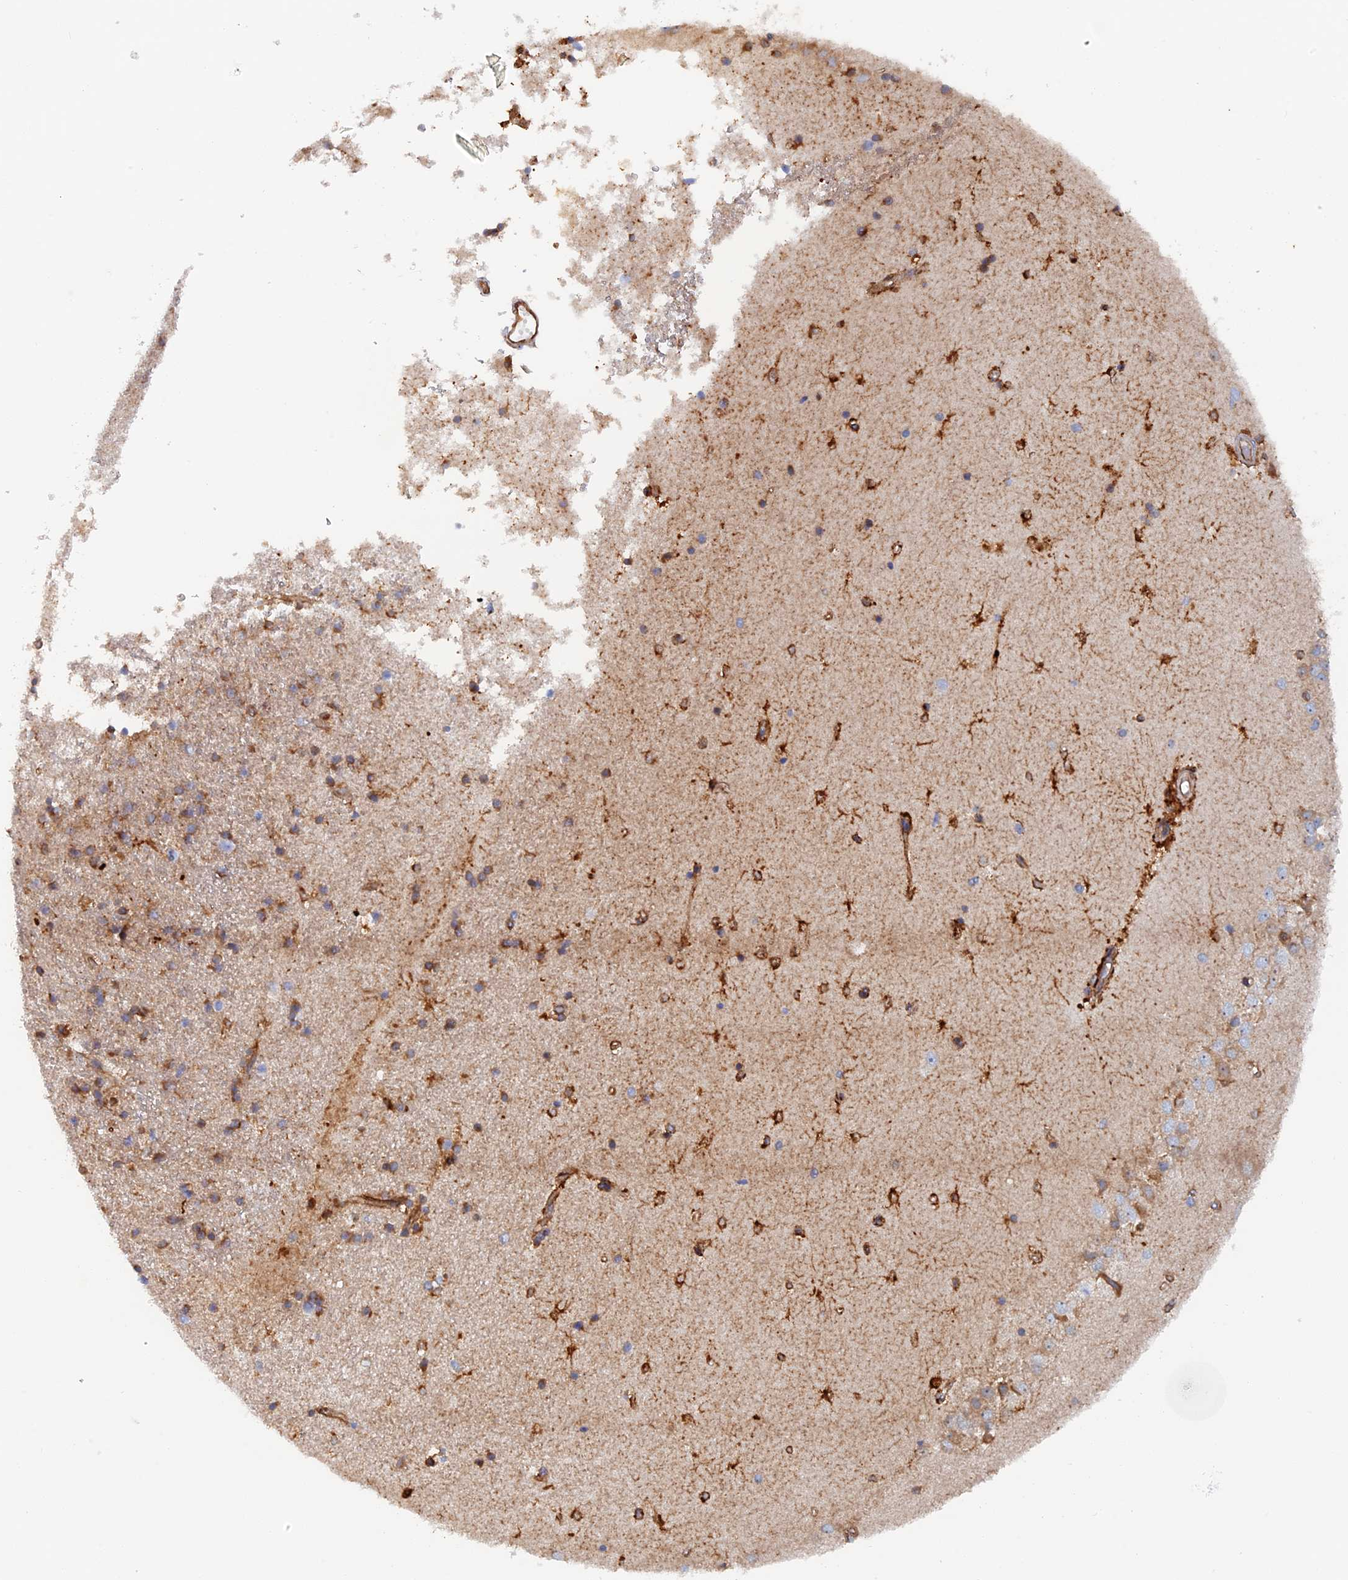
{"staining": {"intensity": "strong", "quantity": "25%-75%", "location": "cytoplasmic/membranous"}, "tissue": "hippocampus", "cell_type": "Glial cells", "image_type": "normal", "snomed": [{"axis": "morphology", "description": "Normal tissue, NOS"}, {"axis": "topography", "description": "Hippocampus"}], "caption": "Immunohistochemical staining of unremarkable human hippocampus reveals high levels of strong cytoplasmic/membranous staining in about 25%-75% of glial cells.", "gene": "COG7", "patient": {"sex": "female", "age": 52}}